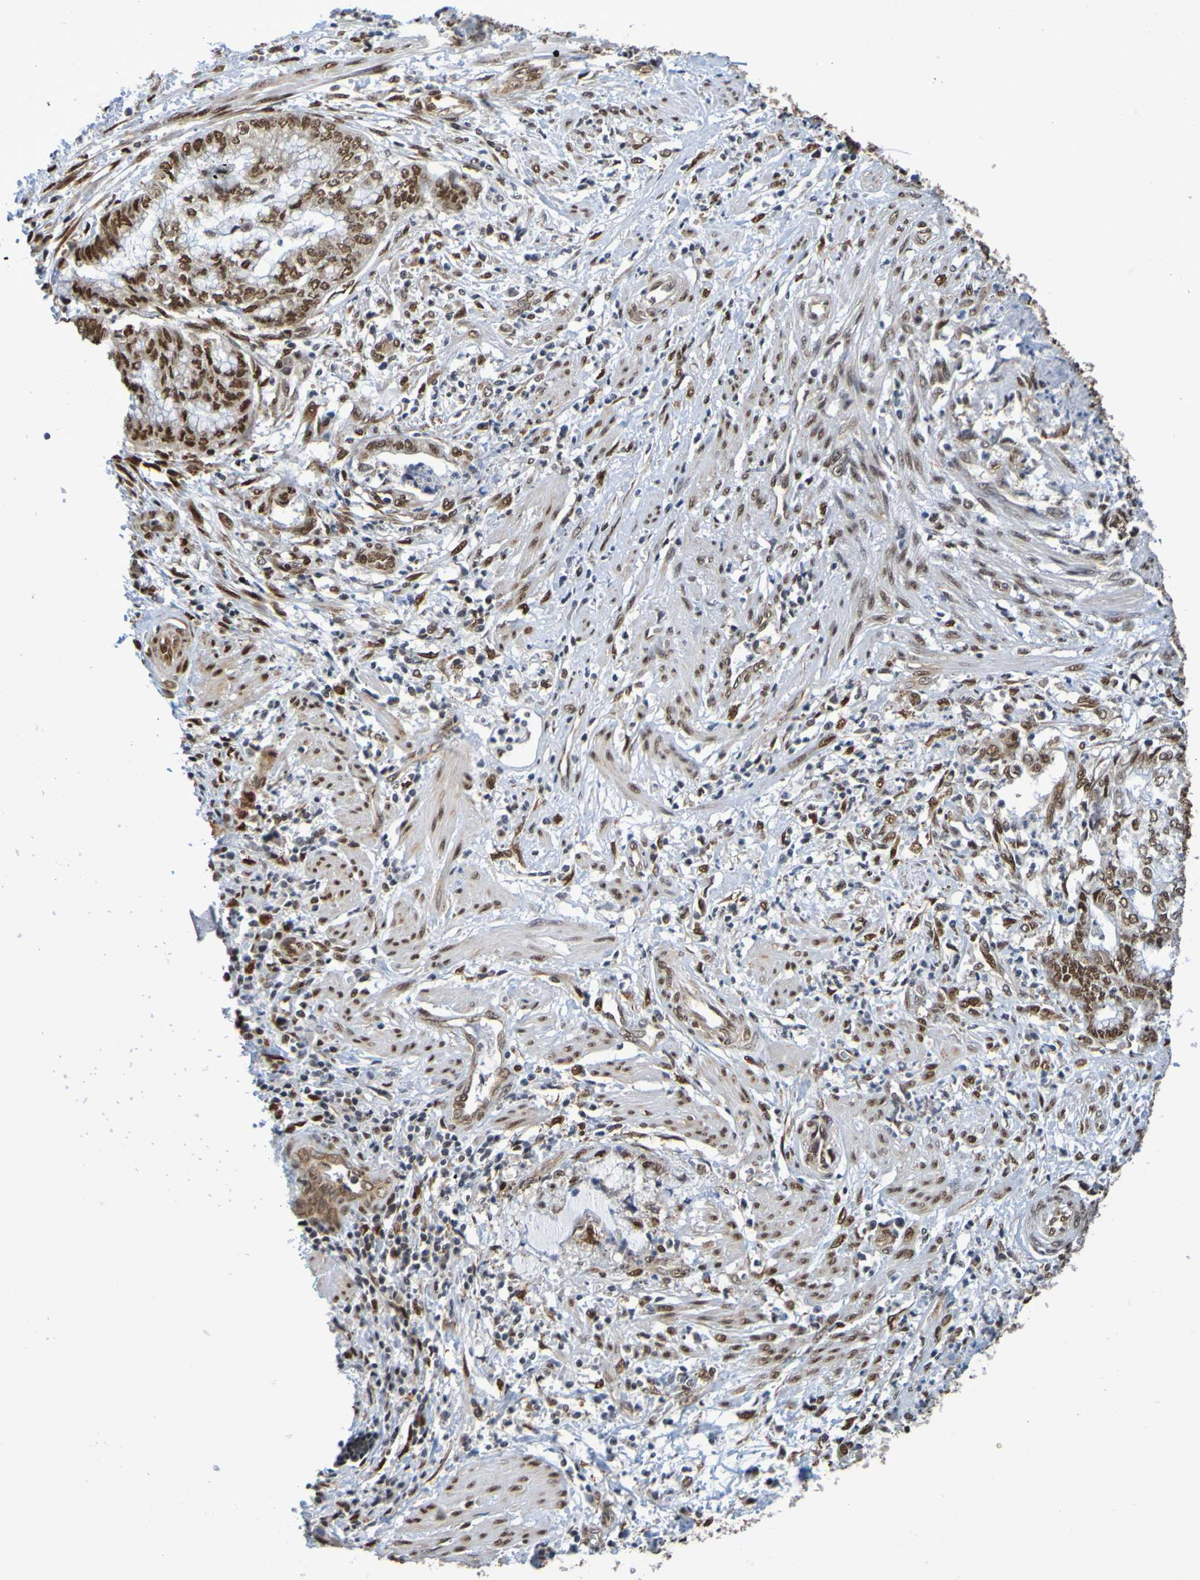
{"staining": {"intensity": "moderate", "quantity": ">75%", "location": "nuclear"}, "tissue": "endometrial cancer", "cell_type": "Tumor cells", "image_type": "cancer", "snomed": [{"axis": "morphology", "description": "Necrosis, NOS"}, {"axis": "morphology", "description": "Adenocarcinoma, NOS"}, {"axis": "topography", "description": "Endometrium"}], "caption": "This image shows immunohistochemistry staining of human endometrial cancer, with medium moderate nuclear staining in approximately >75% of tumor cells.", "gene": "HDAC2", "patient": {"sex": "female", "age": 79}}